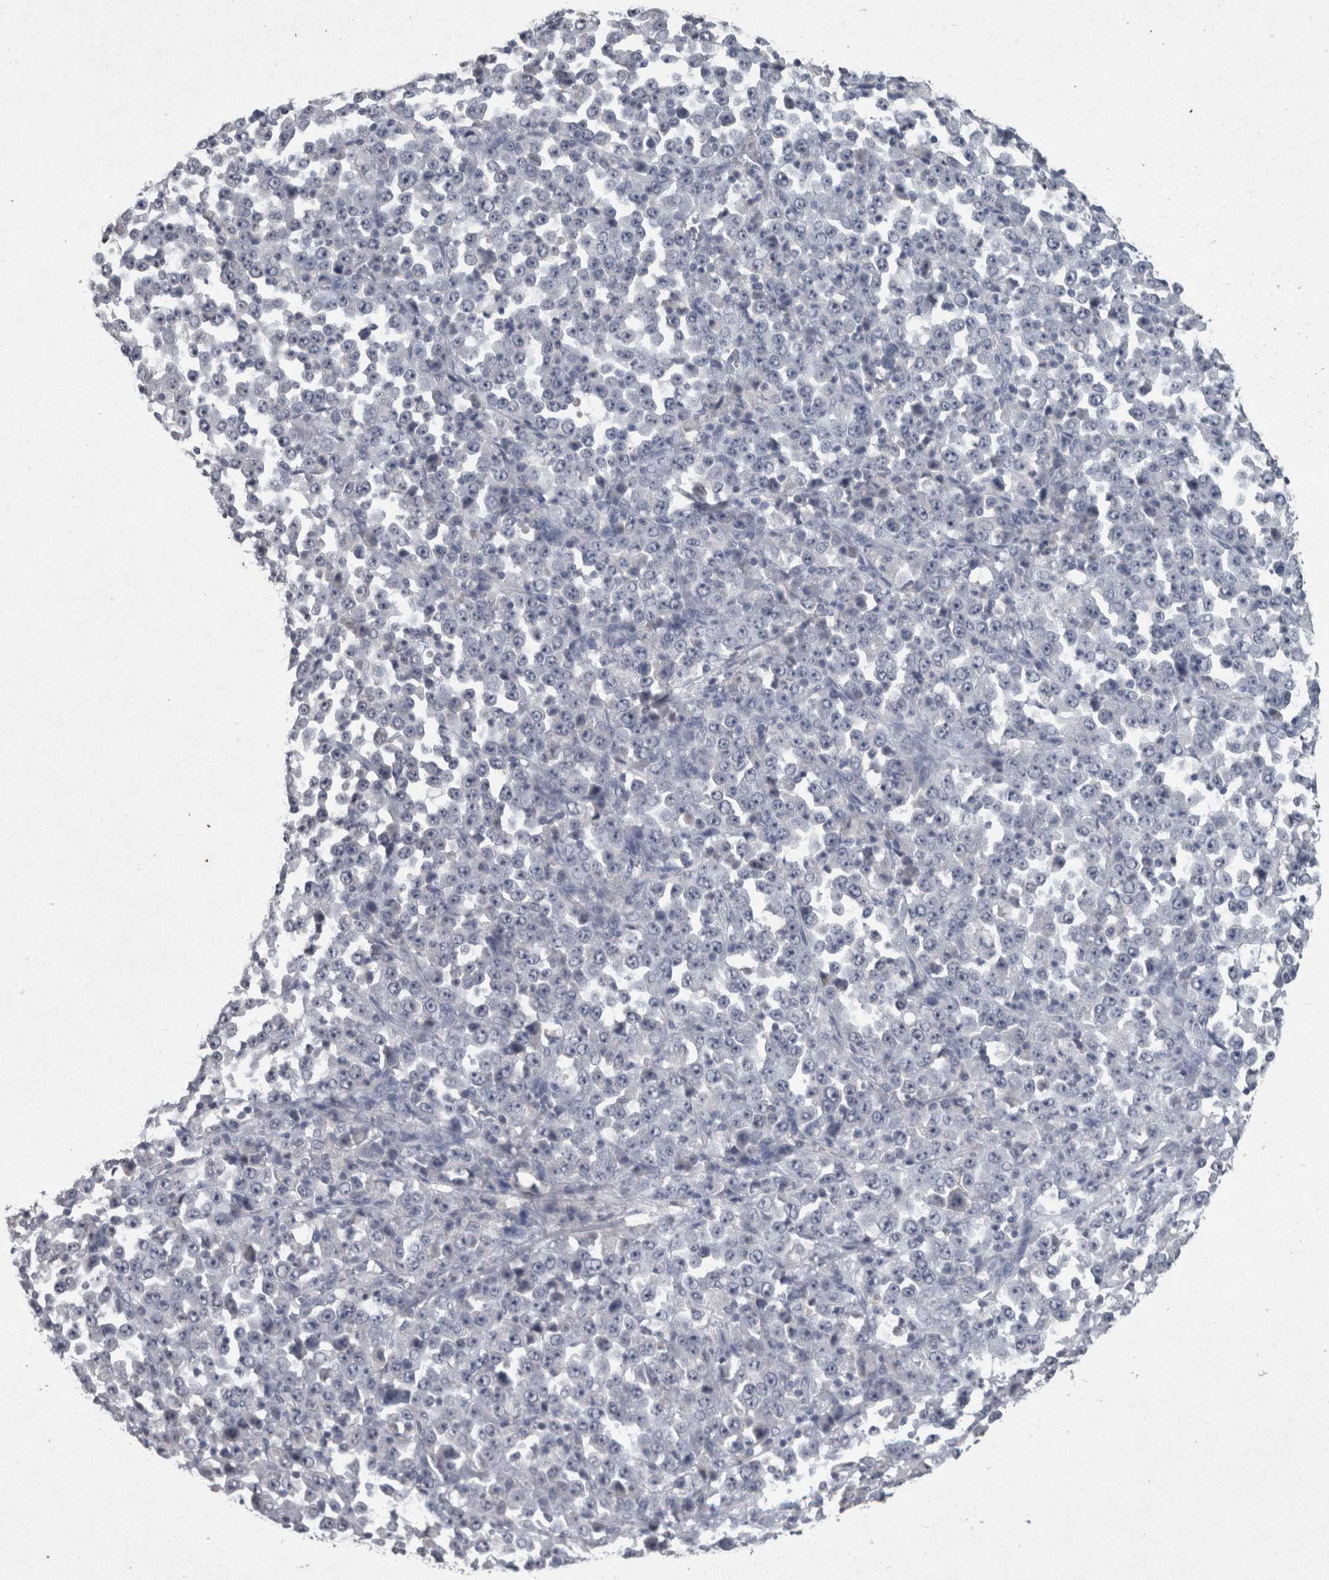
{"staining": {"intensity": "negative", "quantity": "none", "location": "none"}, "tissue": "stomach cancer", "cell_type": "Tumor cells", "image_type": "cancer", "snomed": [{"axis": "morphology", "description": "Normal tissue, NOS"}, {"axis": "morphology", "description": "Adenocarcinoma, NOS"}, {"axis": "topography", "description": "Stomach, upper"}, {"axis": "topography", "description": "Stomach"}], "caption": "Immunohistochemical staining of human stomach cancer exhibits no significant expression in tumor cells.", "gene": "WNT7A", "patient": {"sex": "male", "age": 59}}